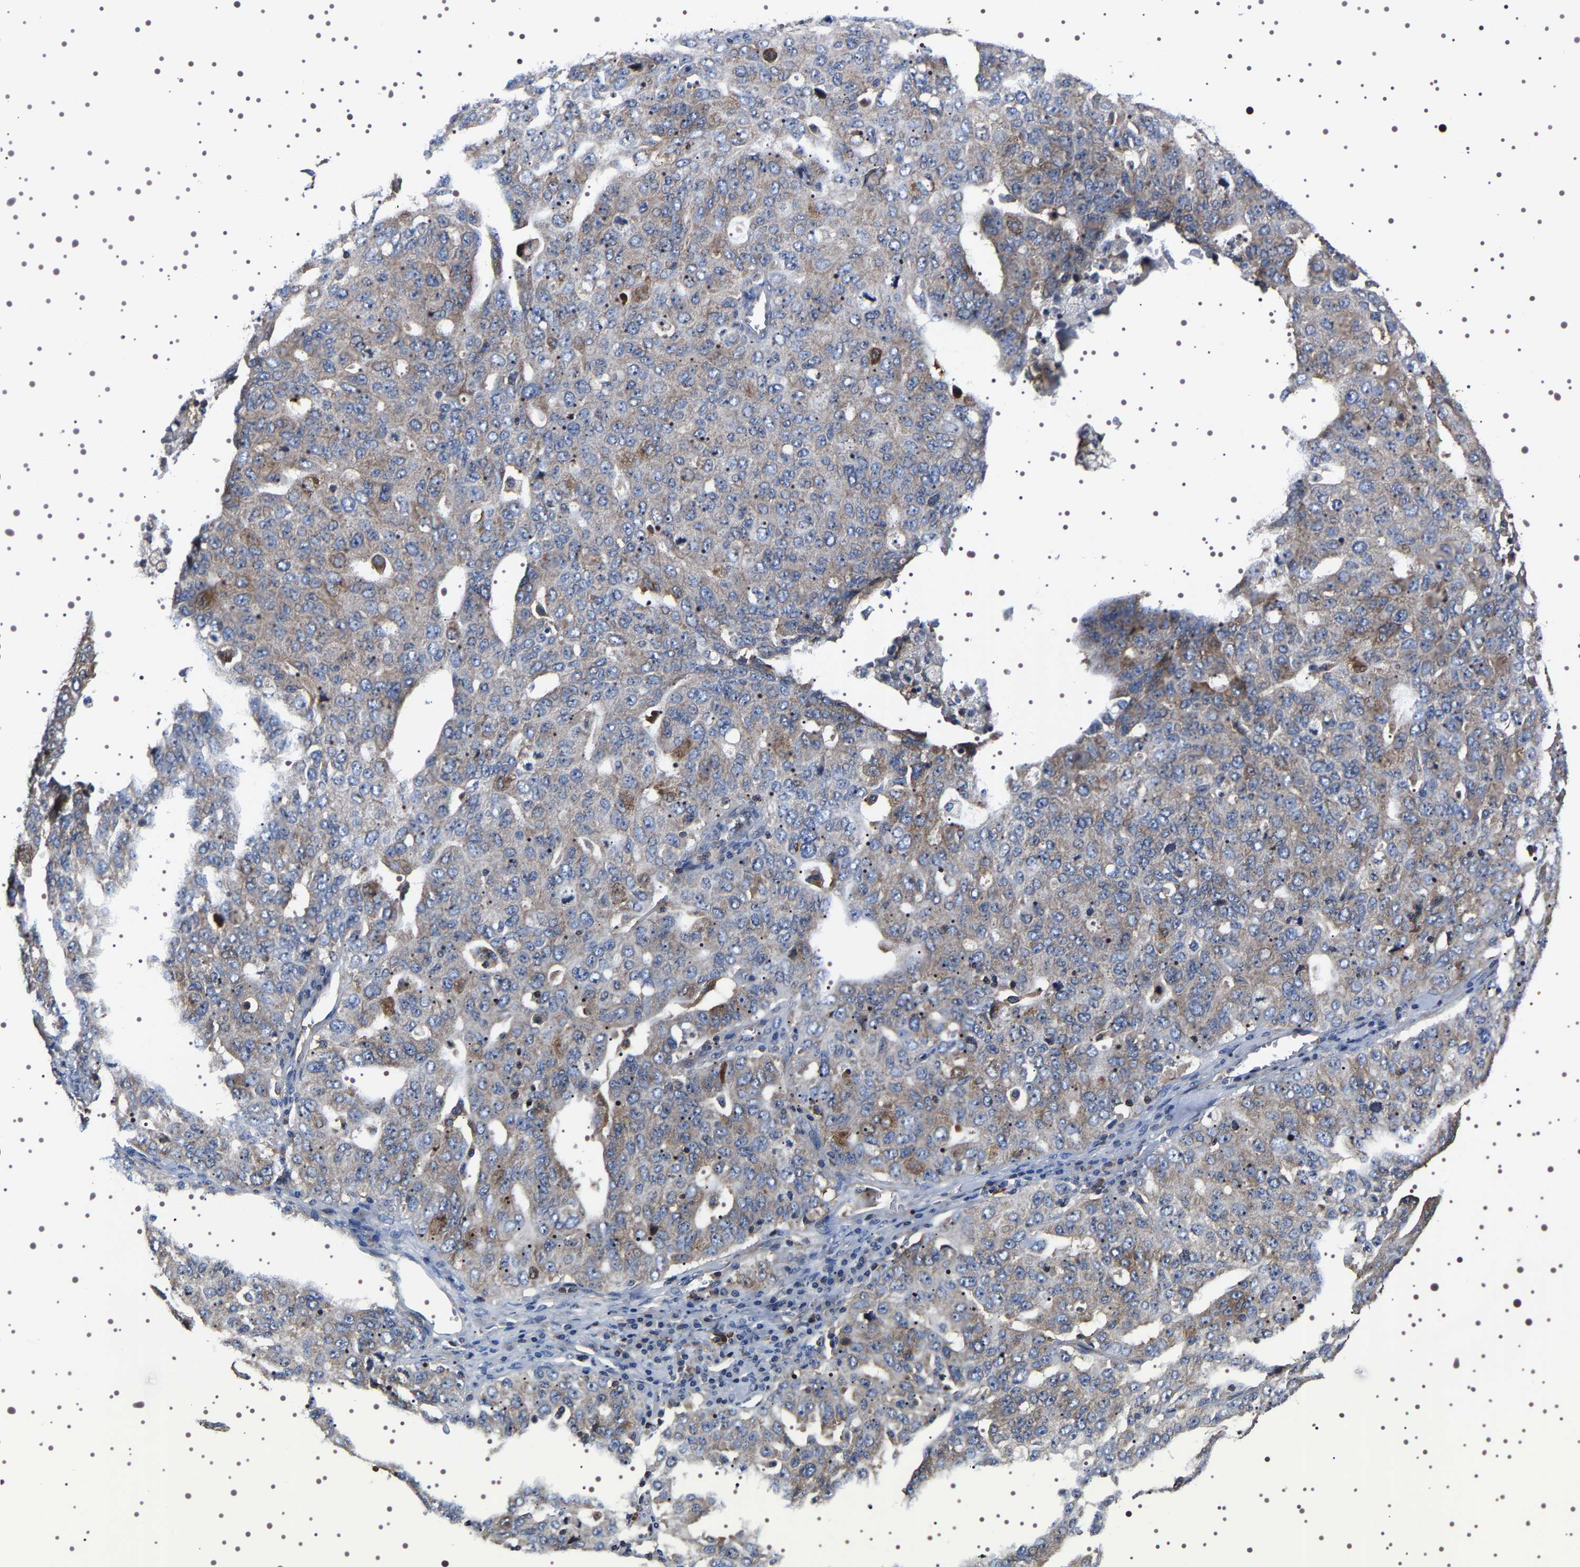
{"staining": {"intensity": "weak", "quantity": "25%-75%", "location": "cytoplasmic/membranous"}, "tissue": "ovarian cancer", "cell_type": "Tumor cells", "image_type": "cancer", "snomed": [{"axis": "morphology", "description": "Carcinoma, endometroid"}, {"axis": "topography", "description": "Ovary"}], "caption": "Tumor cells show low levels of weak cytoplasmic/membranous positivity in about 25%-75% of cells in ovarian endometroid carcinoma.", "gene": "WDR1", "patient": {"sex": "female", "age": 62}}